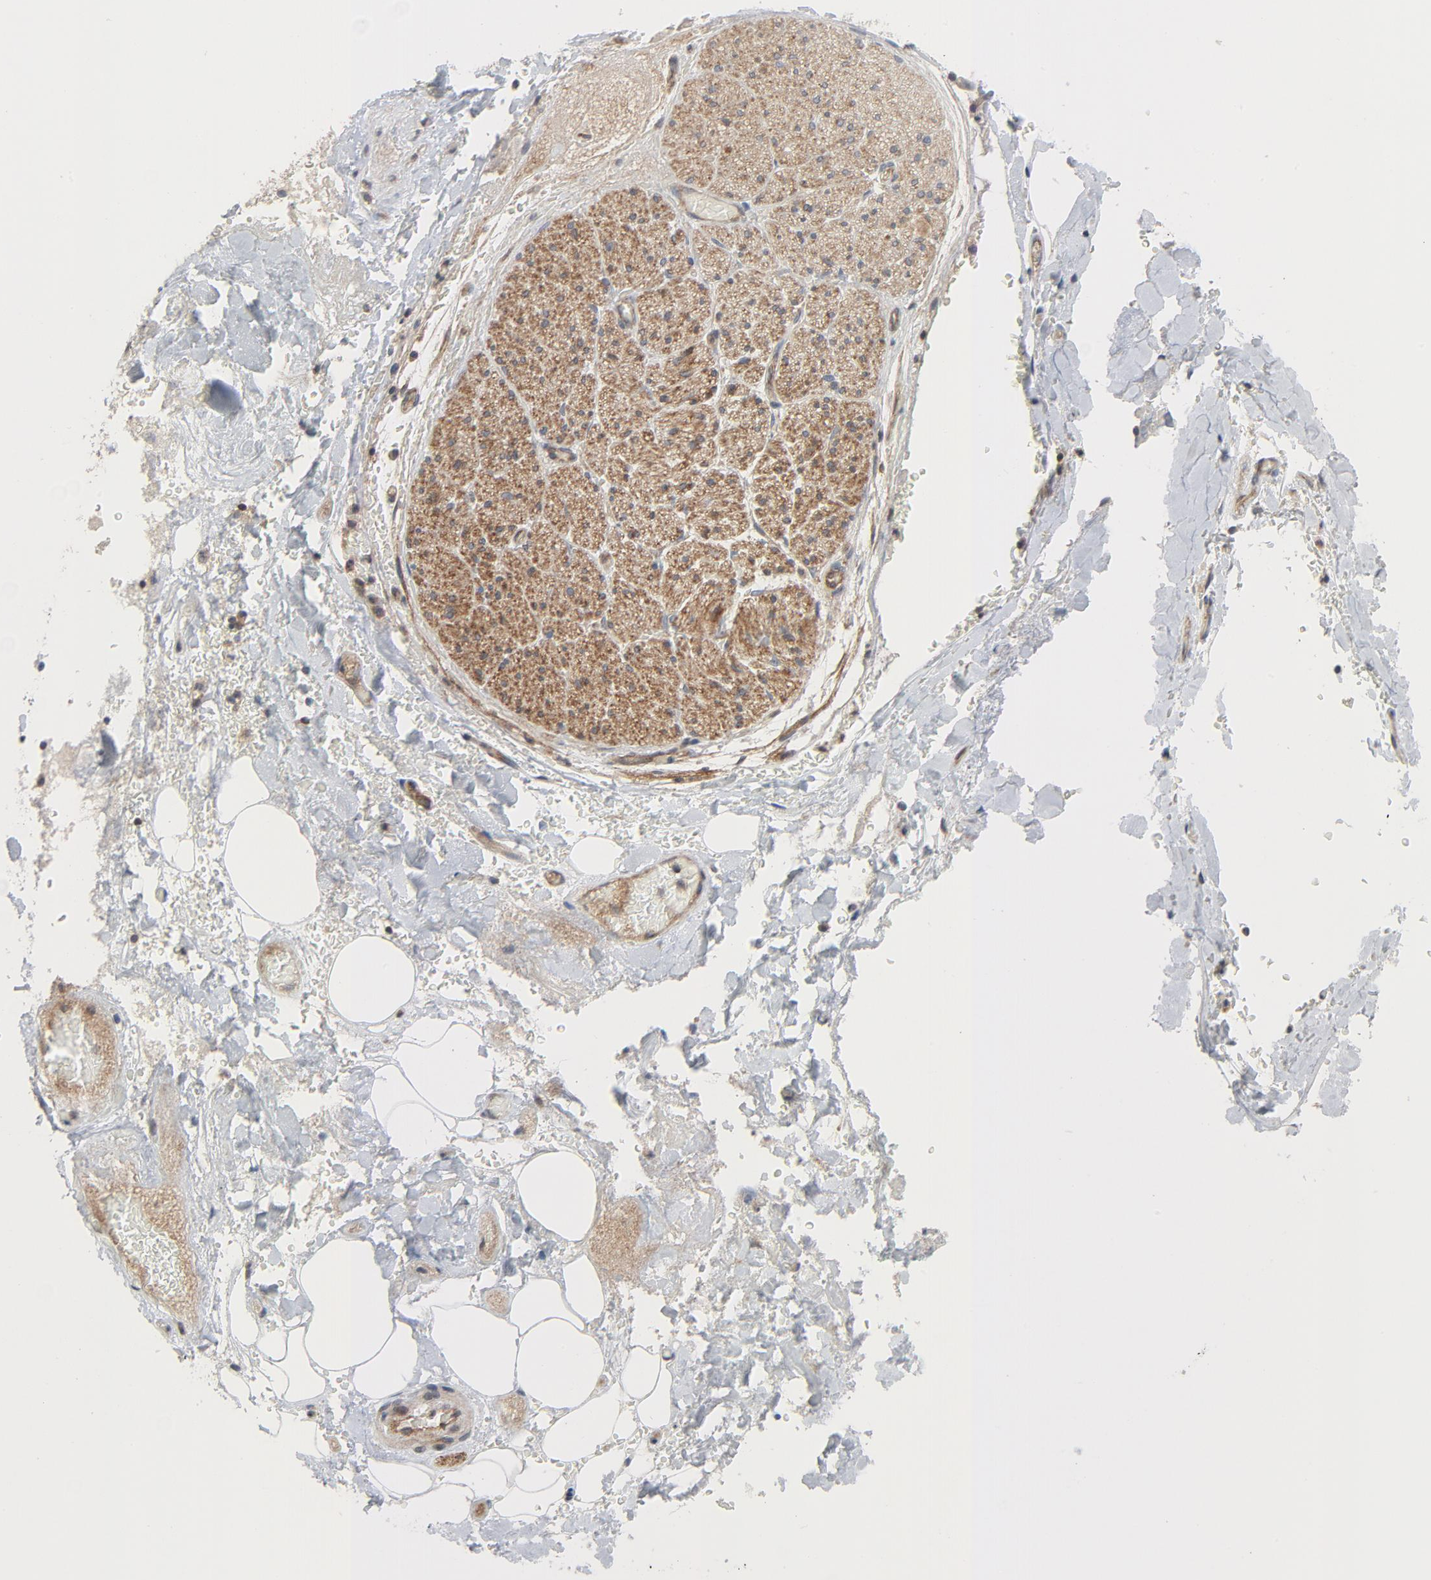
{"staining": {"intensity": "weak", "quantity": "<25%", "location": "cytoplasmic/membranous"}, "tissue": "adipose tissue", "cell_type": "Adipocytes", "image_type": "normal", "snomed": [{"axis": "morphology", "description": "Normal tissue, NOS"}, {"axis": "morphology", "description": "Cholangiocarcinoma"}, {"axis": "topography", "description": "Liver"}, {"axis": "topography", "description": "Peripheral nerve tissue"}], "caption": "DAB (3,3'-diaminobenzidine) immunohistochemical staining of benign human adipose tissue displays no significant staining in adipocytes.", "gene": "TSG101", "patient": {"sex": "male", "age": 50}}